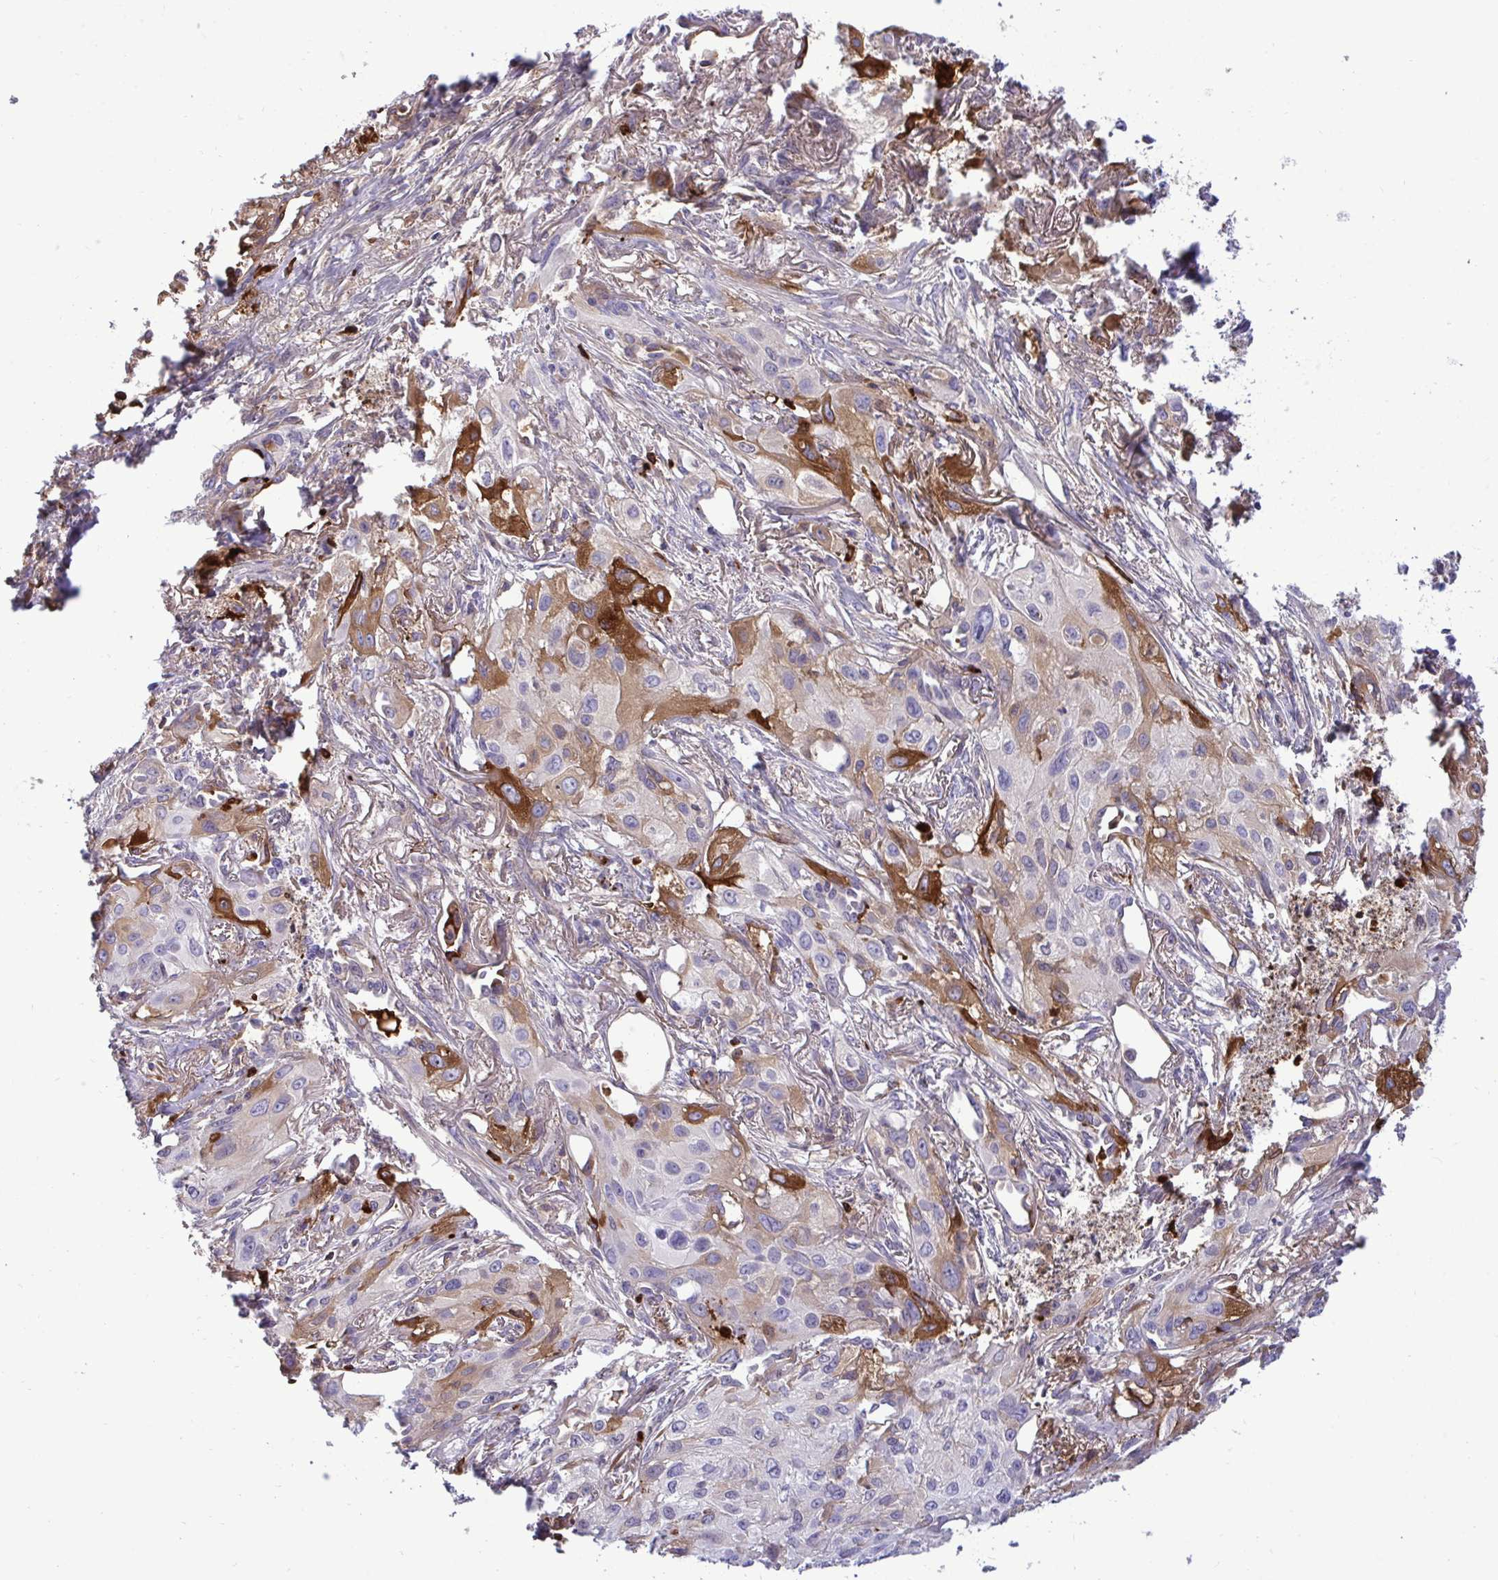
{"staining": {"intensity": "strong", "quantity": "<25%", "location": "cytoplasmic/membranous"}, "tissue": "lung cancer", "cell_type": "Tumor cells", "image_type": "cancer", "snomed": [{"axis": "morphology", "description": "Squamous cell carcinoma, NOS"}, {"axis": "topography", "description": "Lung"}], "caption": "Lung cancer tissue demonstrates strong cytoplasmic/membranous positivity in about <25% of tumor cells, visualized by immunohistochemistry. (DAB (3,3'-diaminobenzidine) IHC with brightfield microscopy, high magnification).", "gene": "F2", "patient": {"sex": "male", "age": 71}}